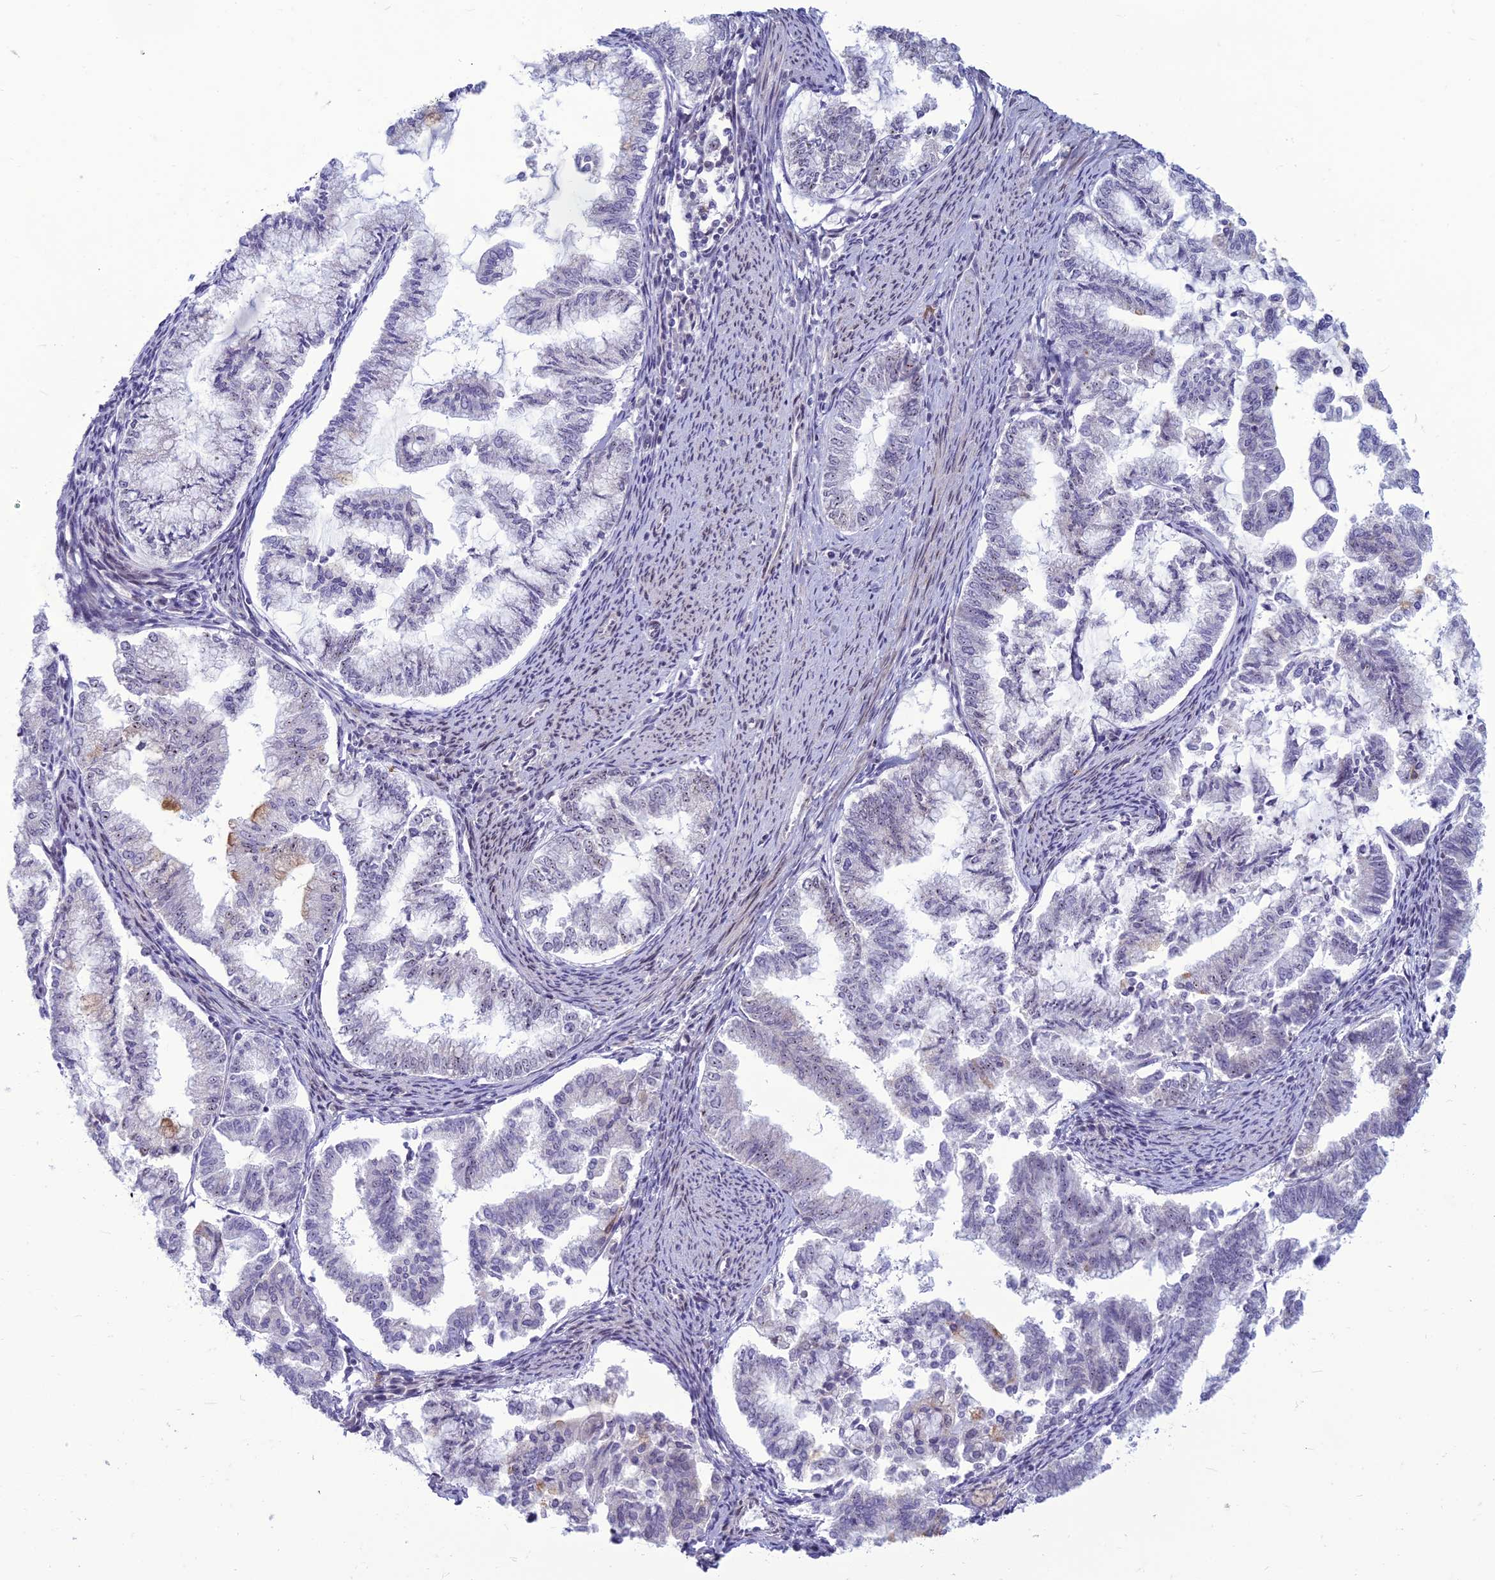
{"staining": {"intensity": "weak", "quantity": "<25%", "location": "nuclear"}, "tissue": "endometrial cancer", "cell_type": "Tumor cells", "image_type": "cancer", "snomed": [{"axis": "morphology", "description": "Adenocarcinoma, NOS"}, {"axis": "topography", "description": "Endometrium"}], "caption": "Immunohistochemistry (IHC) of human endometrial cancer (adenocarcinoma) exhibits no expression in tumor cells.", "gene": "DTX2", "patient": {"sex": "female", "age": 79}}